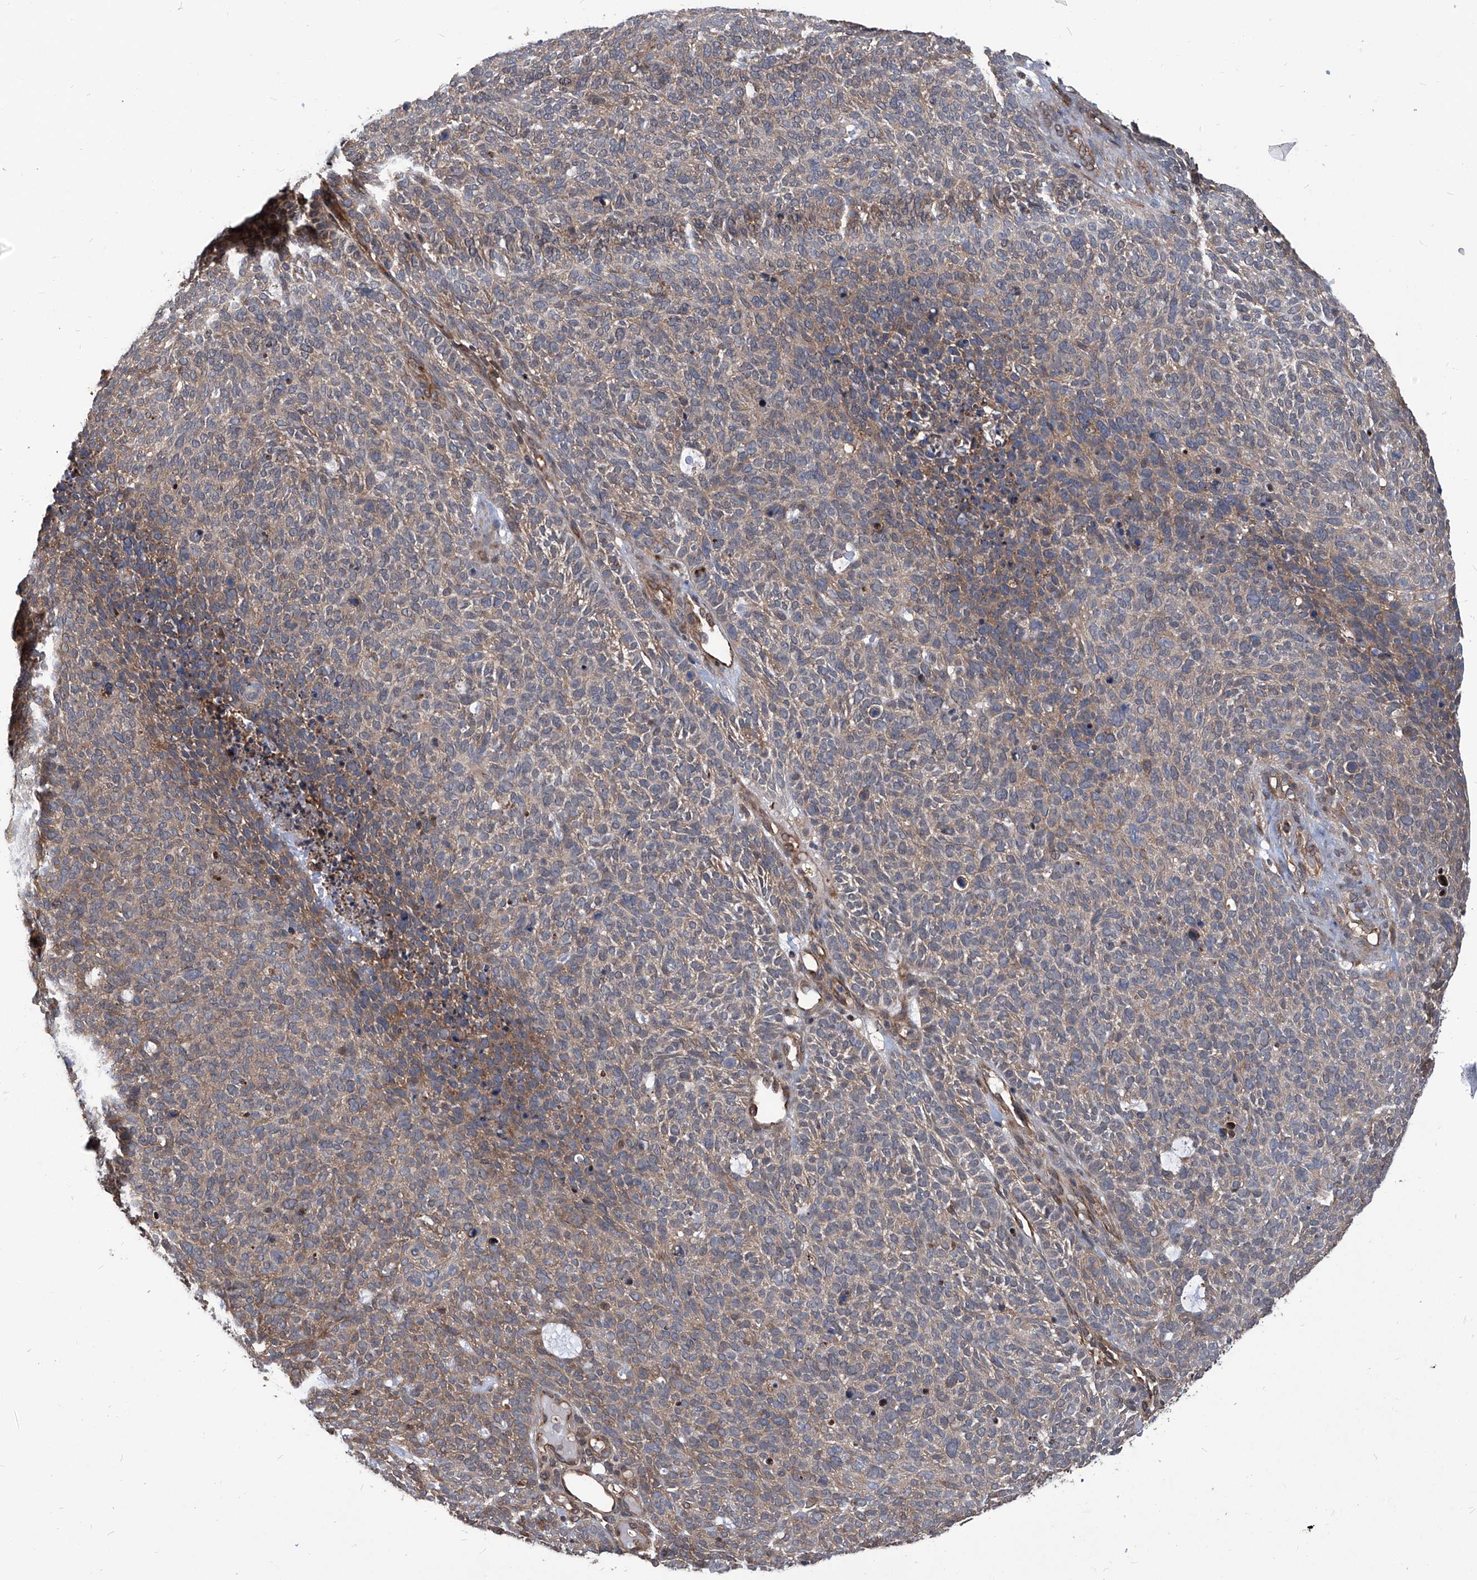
{"staining": {"intensity": "weak", "quantity": ">75%", "location": "cytoplasmic/membranous"}, "tissue": "skin cancer", "cell_type": "Tumor cells", "image_type": "cancer", "snomed": [{"axis": "morphology", "description": "Squamous cell carcinoma, NOS"}, {"axis": "topography", "description": "Skin"}], "caption": "Brown immunohistochemical staining in skin cancer (squamous cell carcinoma) exhibits weak cytoplasmic/membranous staining in about >75% of tumor cells.", "gene": "PSMB1", "patient": {"sex": "female", "age": 90}}